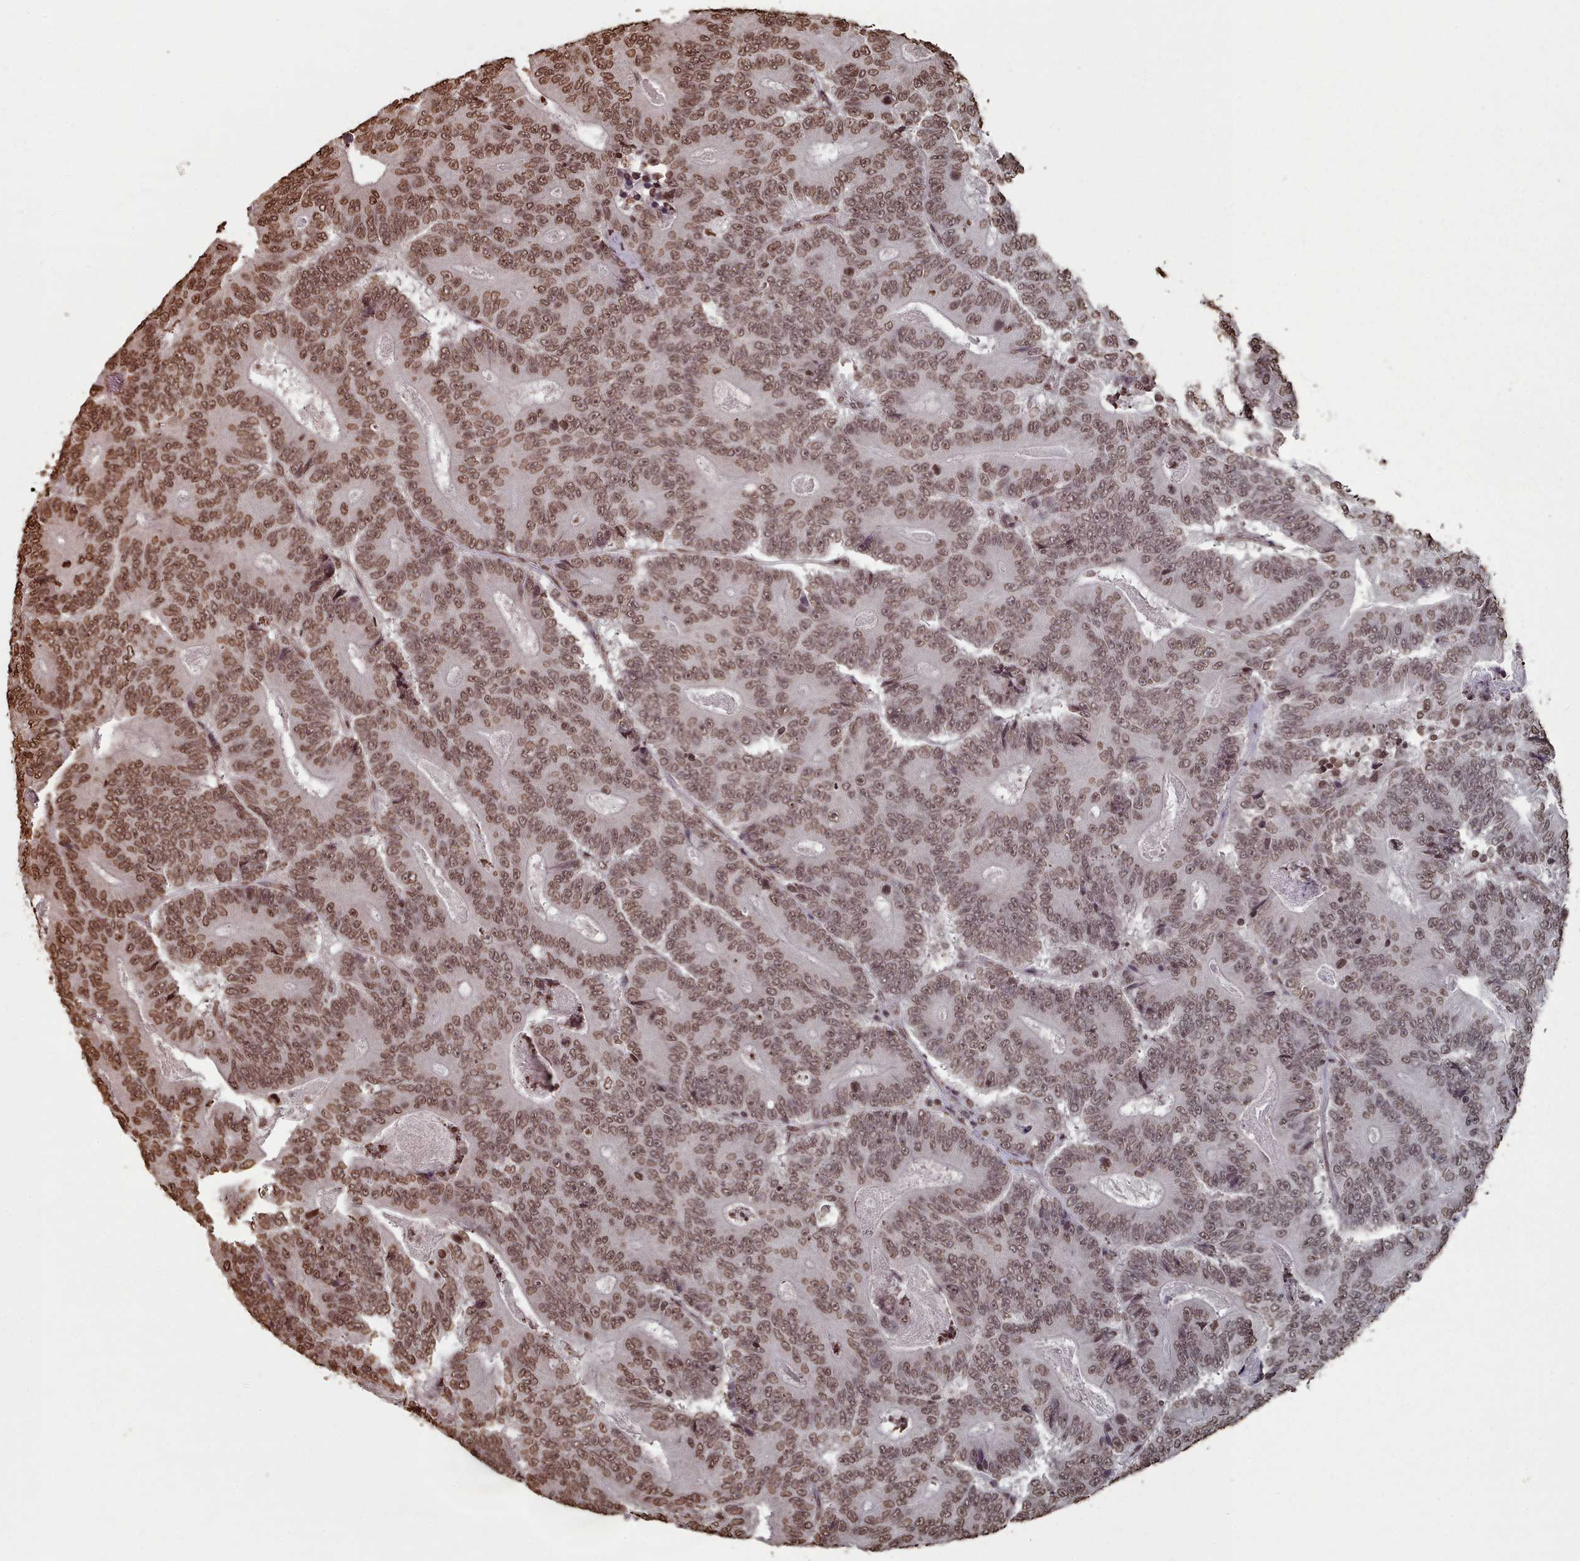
{"staining": {"intensity": "moderate", "quantity": ">75%", "location": "nuclear"}, "tissue": "colorectal cancer", "cell_type": "Tumor cells", "image_type": "cancer", "snomed": [{"axis": "morphology", "description": "Adenocarcinoma, NOS"}, {"axis": "topography", "description": "Colon"}], "caption": "Immunohistochemistry of human colorectal adenocarcinoma displays medium levels of moderate nuclear expression in about >75% of tumor cells.", "gene": "PLEKHG5", "patient": {"sex": "male", "age": 83}}